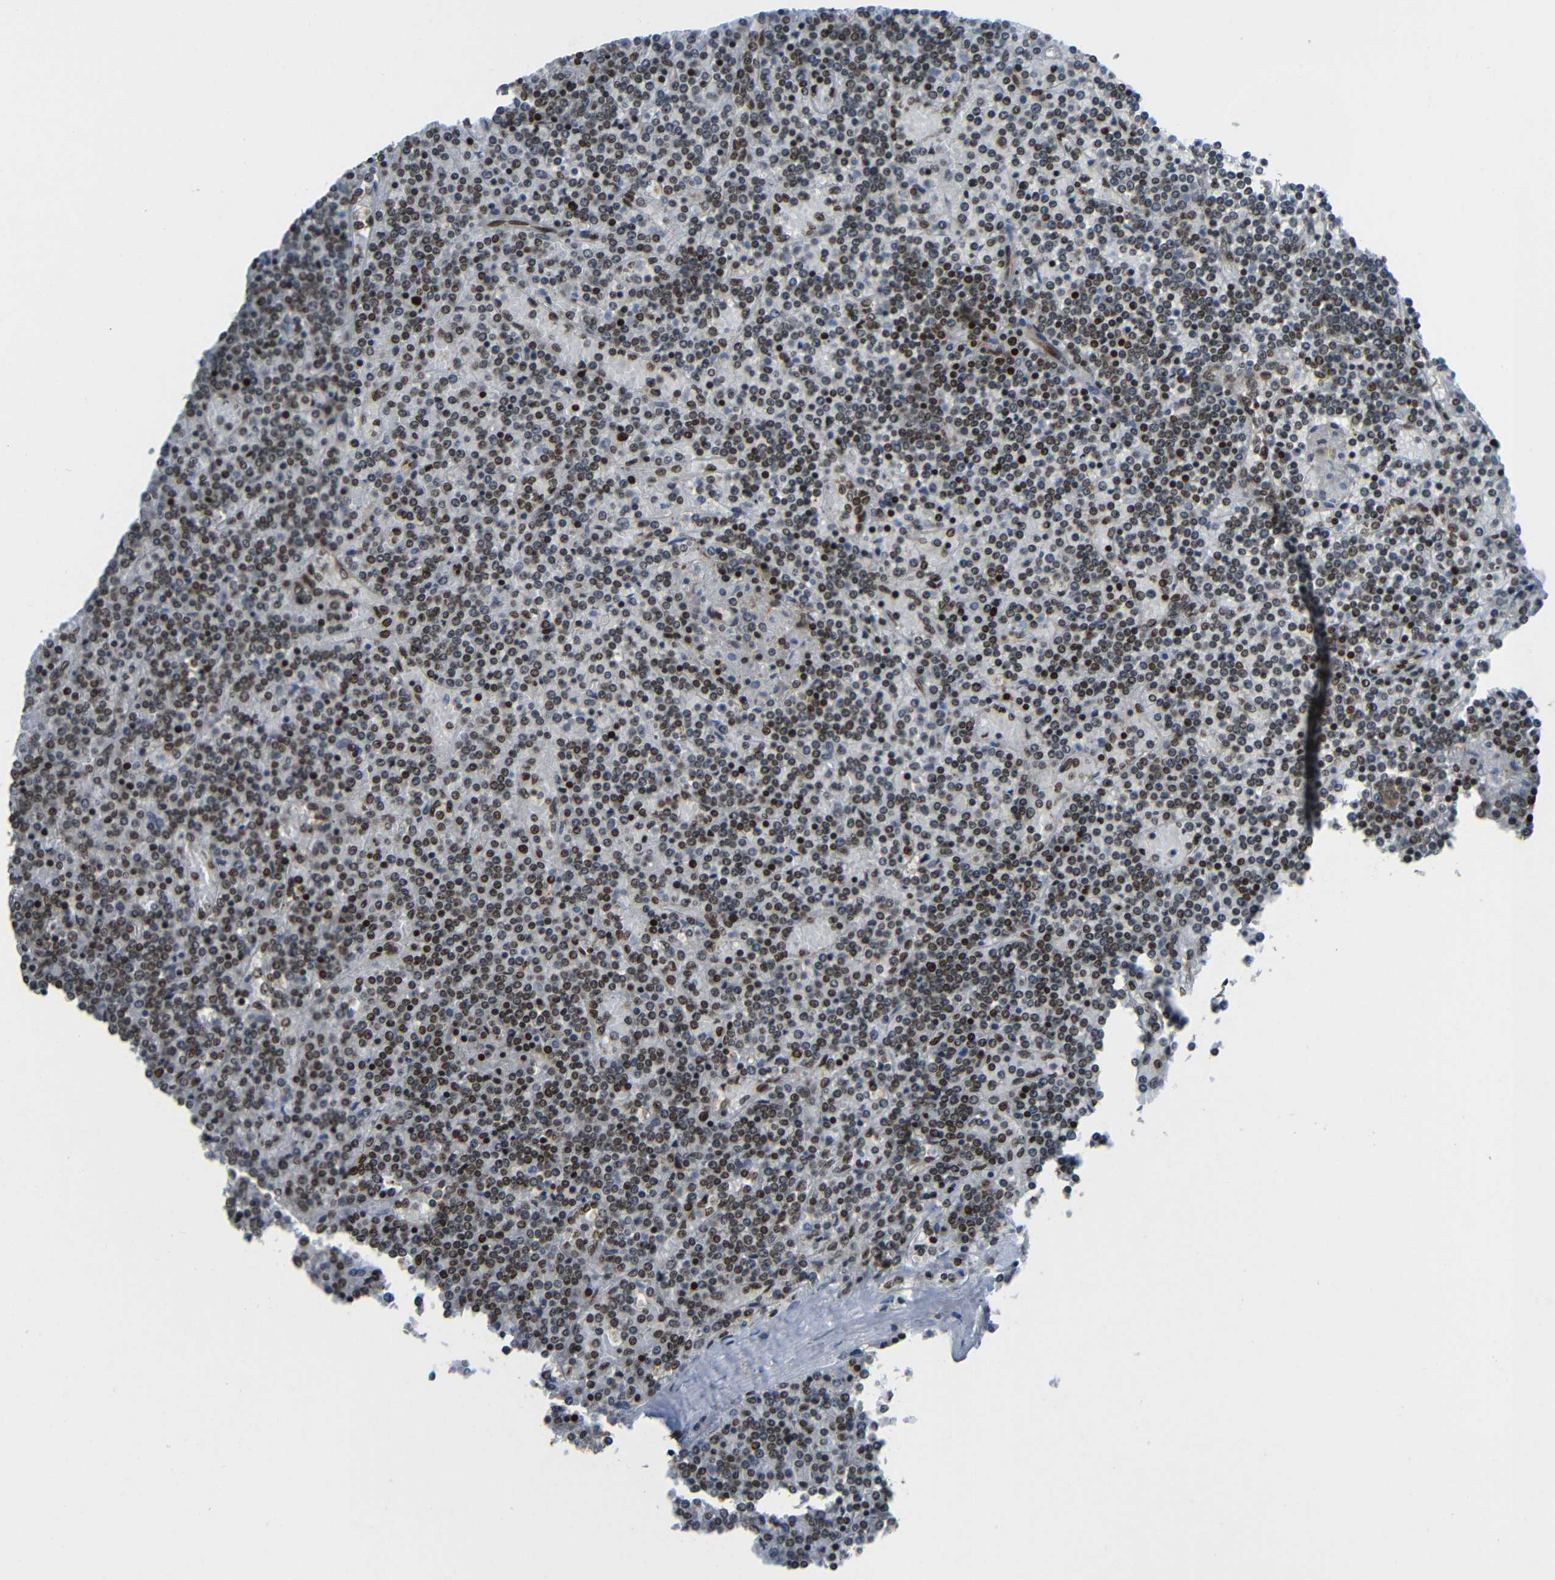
{"staining": {"intensity": "moderate", "quantity": "25%-75%", "location": "nuclear"}, "tissue": "lymphoma", "cell_type": "Tumor cells", "image_type": "cancer", "snomed": [{"axis": "morphology", "description": "Malignant lymphoma, non-Hodgkin's type, Low grade"}, {"axis": "topography", "description": "Spleen"}], "caption": "High-power microscopy captured an immunohistochemistry micrograph of malignant lymphoma, non-Hodgkin's type (low-grade), revealing moderate nuclear positivity in about 25%-75% of tumor cells. The staining was performed using DAB, with brown indicating positive protein expression. Nuclei are stained blue with hematoxylin.", "gene": "PSIP1", "patient": {"sex": "female", "age": 19}}